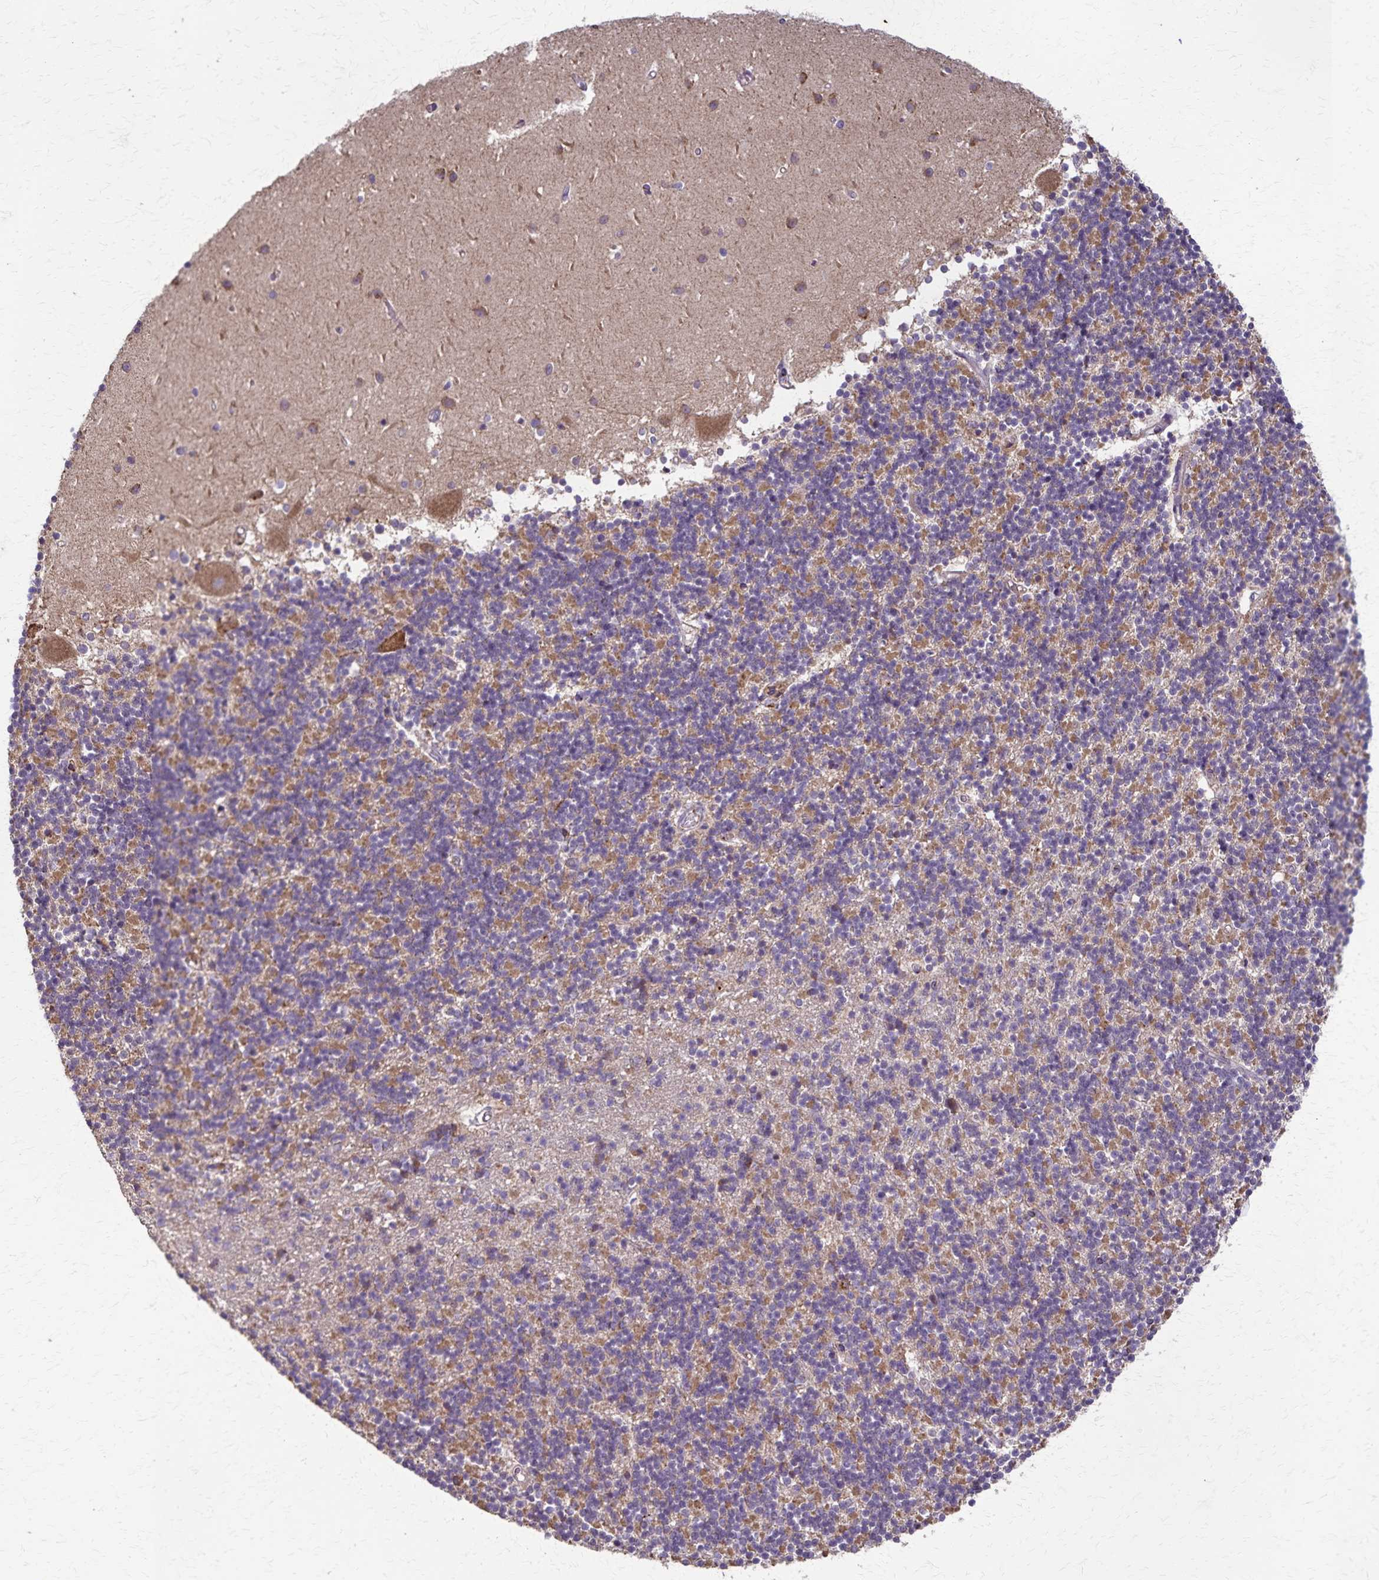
{"staining": {"intensity": "moderate", "quantity": "25%-75%", "location": "cytoplasmic/membranous"}, "tissue": "cerebellum", "cell_type": "Cells in granular layer", "image_type": "normal", "snomed": [{"axis": "morphology", "description": "Normal tissue, NOS"}, {"axis": "topography", "description": "Cerebellum"}], "caption": "IHC histopathology image of normal cerebellum: human cerebellum stained using IHC reveals medium levels of moderate protein expression localized specifically in the cytoplasmic/membranous of cells in granular layer, appearing as a cytoplasmic/membranous brown color.", "gene": "RNF10", "patient": {"sex": "male", "age": 54}}